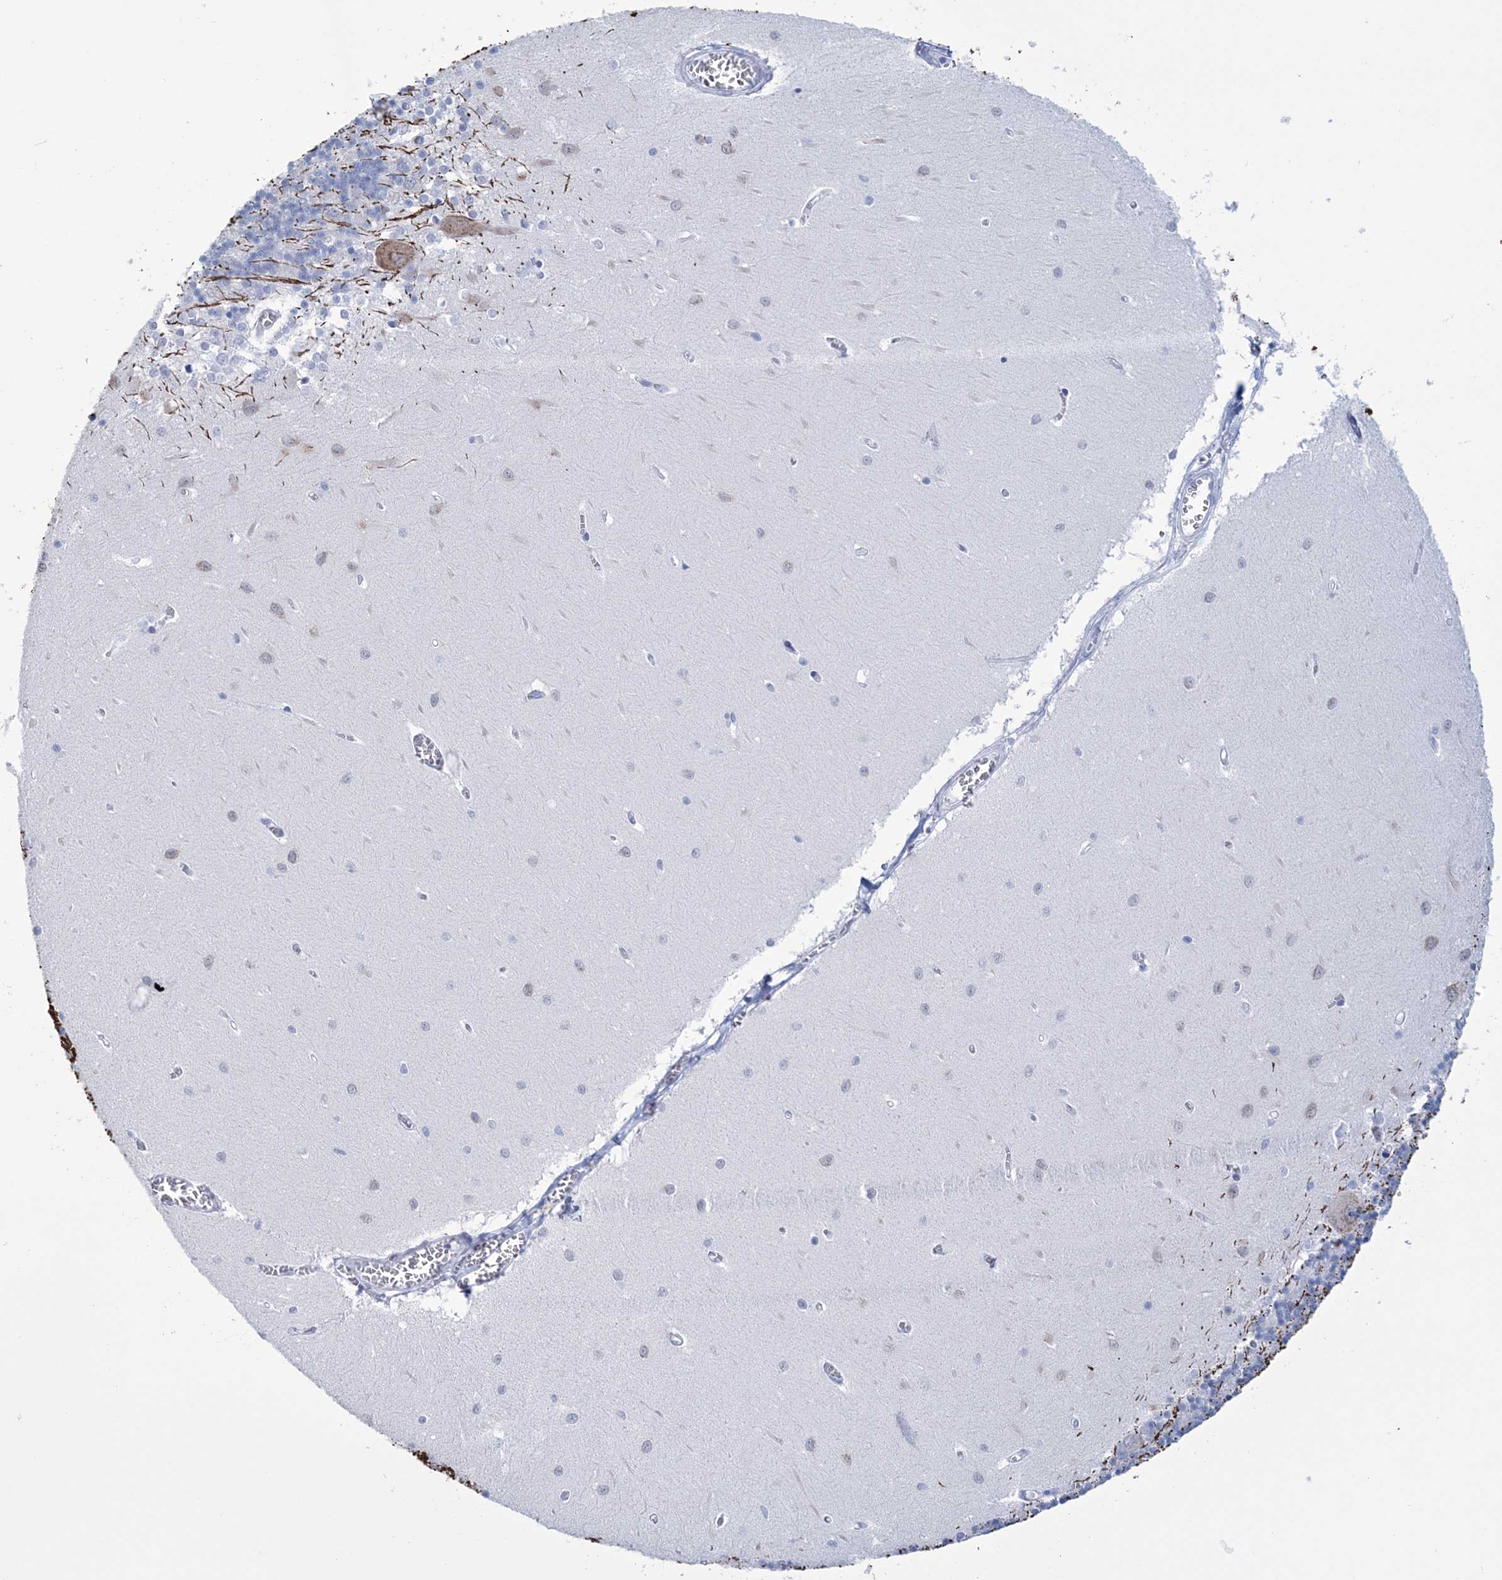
{"staining": {"intensity": "negative", "quantity": "none", "location": "none"}, "tissue": "cerebellum", "cell_type": "Cells in granular layer", "image_type": "normal", "snomed": [{"axis": "morphology", "description": "Normal tissue, NOS"}, {"axis": "topography", "description": "Cerebellum"}], "caption": "The immunohistochemistry (IHC) image has no significant positivity in cells in granular layer of cerebellum.", "gene": "DPCD", "patient": {"sex": "male", "age": 37}}